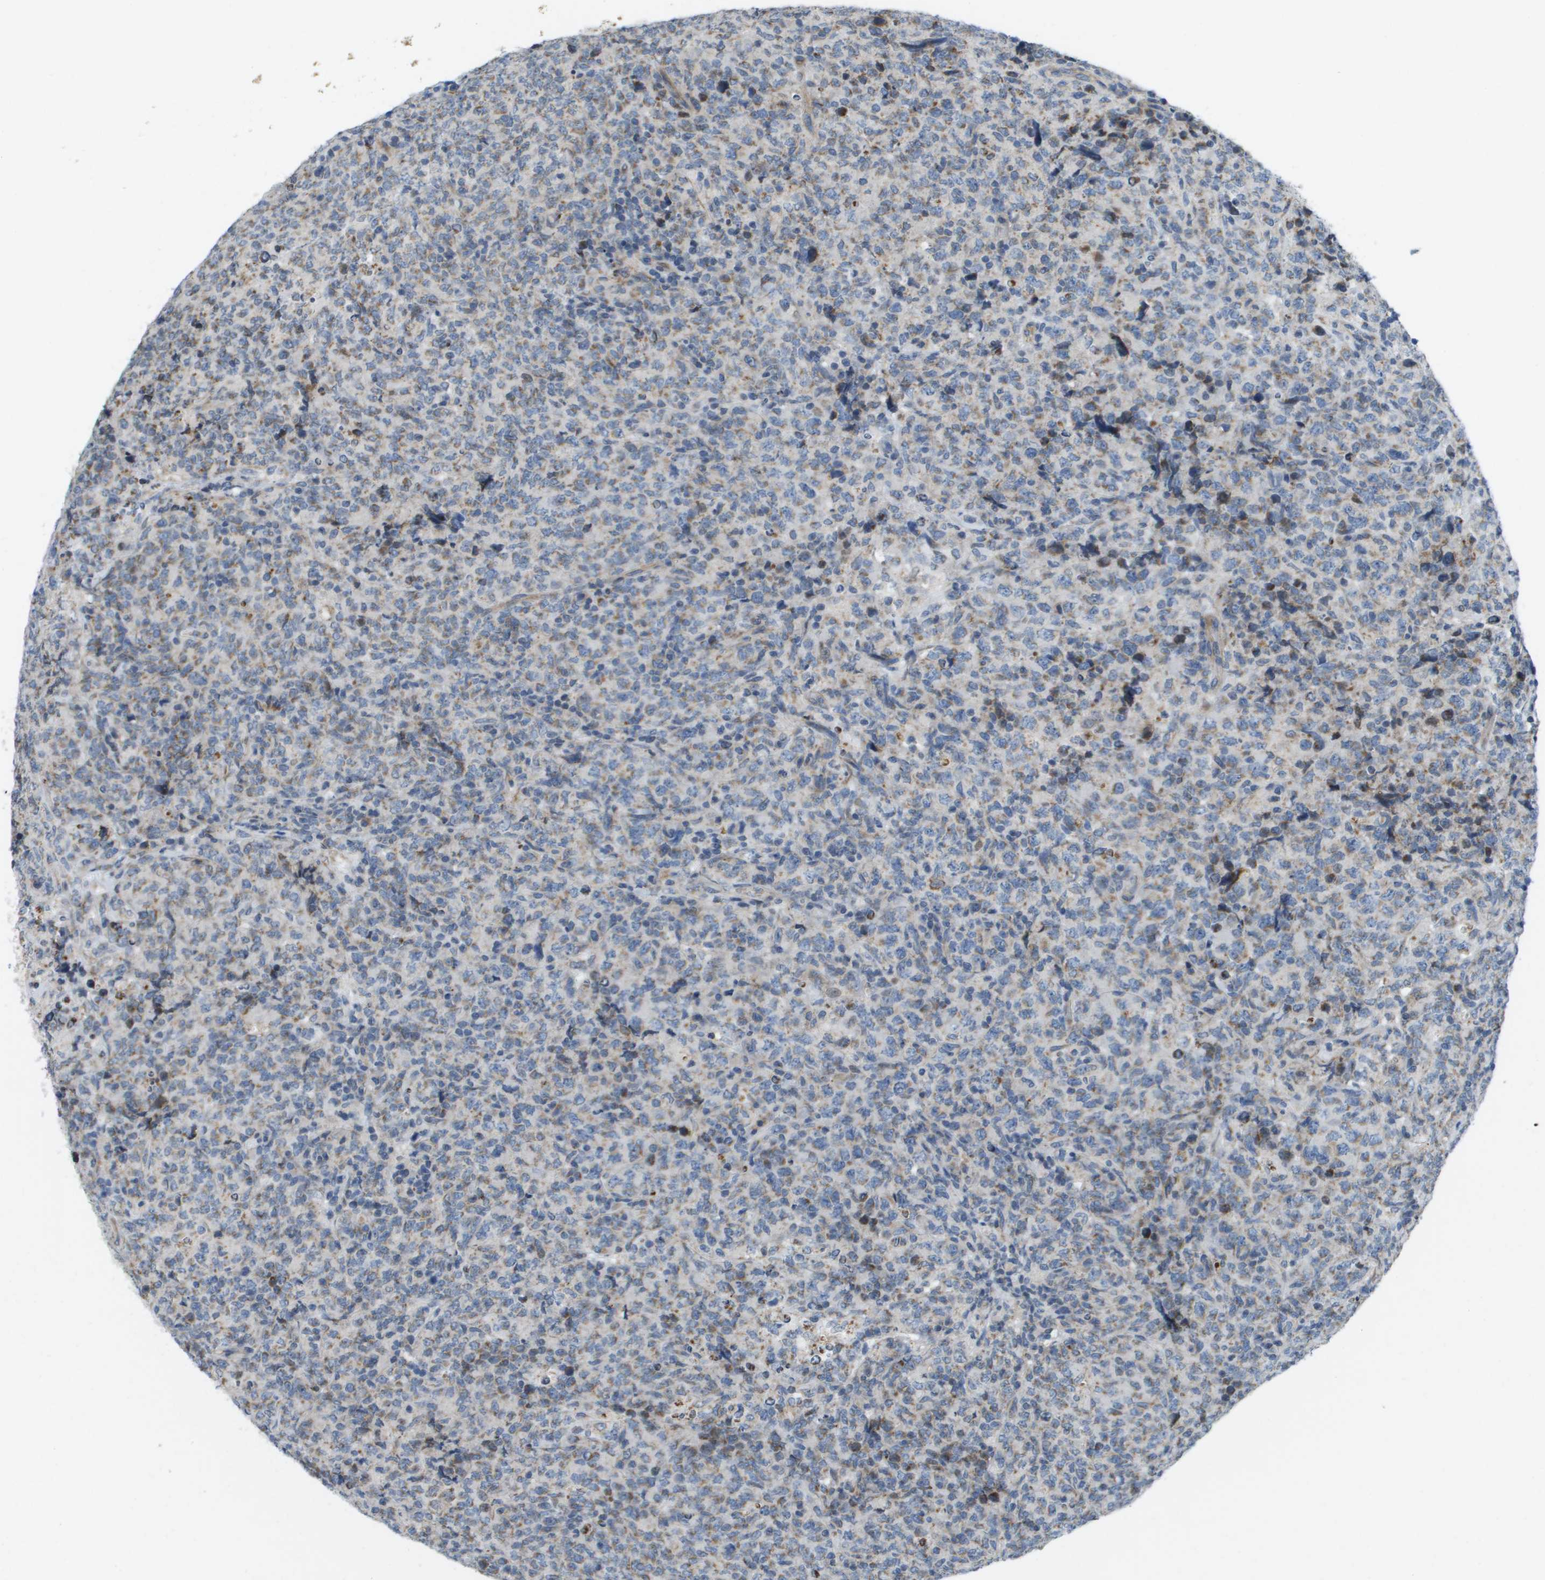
{"staining": {"intensity": "weak", "quantity": "<25%", "location": "cytoplasmic/membranous"}, "tissue": "lymphoma", "cell_type": "Tumor cells", "image_type": "cancer", "snomed": [{"axis": "morphology", "description": "Malignant lymphoma, non-Hodgkin's type, High grade"}, {"axis": "topography", "description": "Tonsil"}], "caption": "Tumor cells show no significant staining in lymphoma.", "gene": "KRT23", "patient": {"sex": "female", "age": 36}}